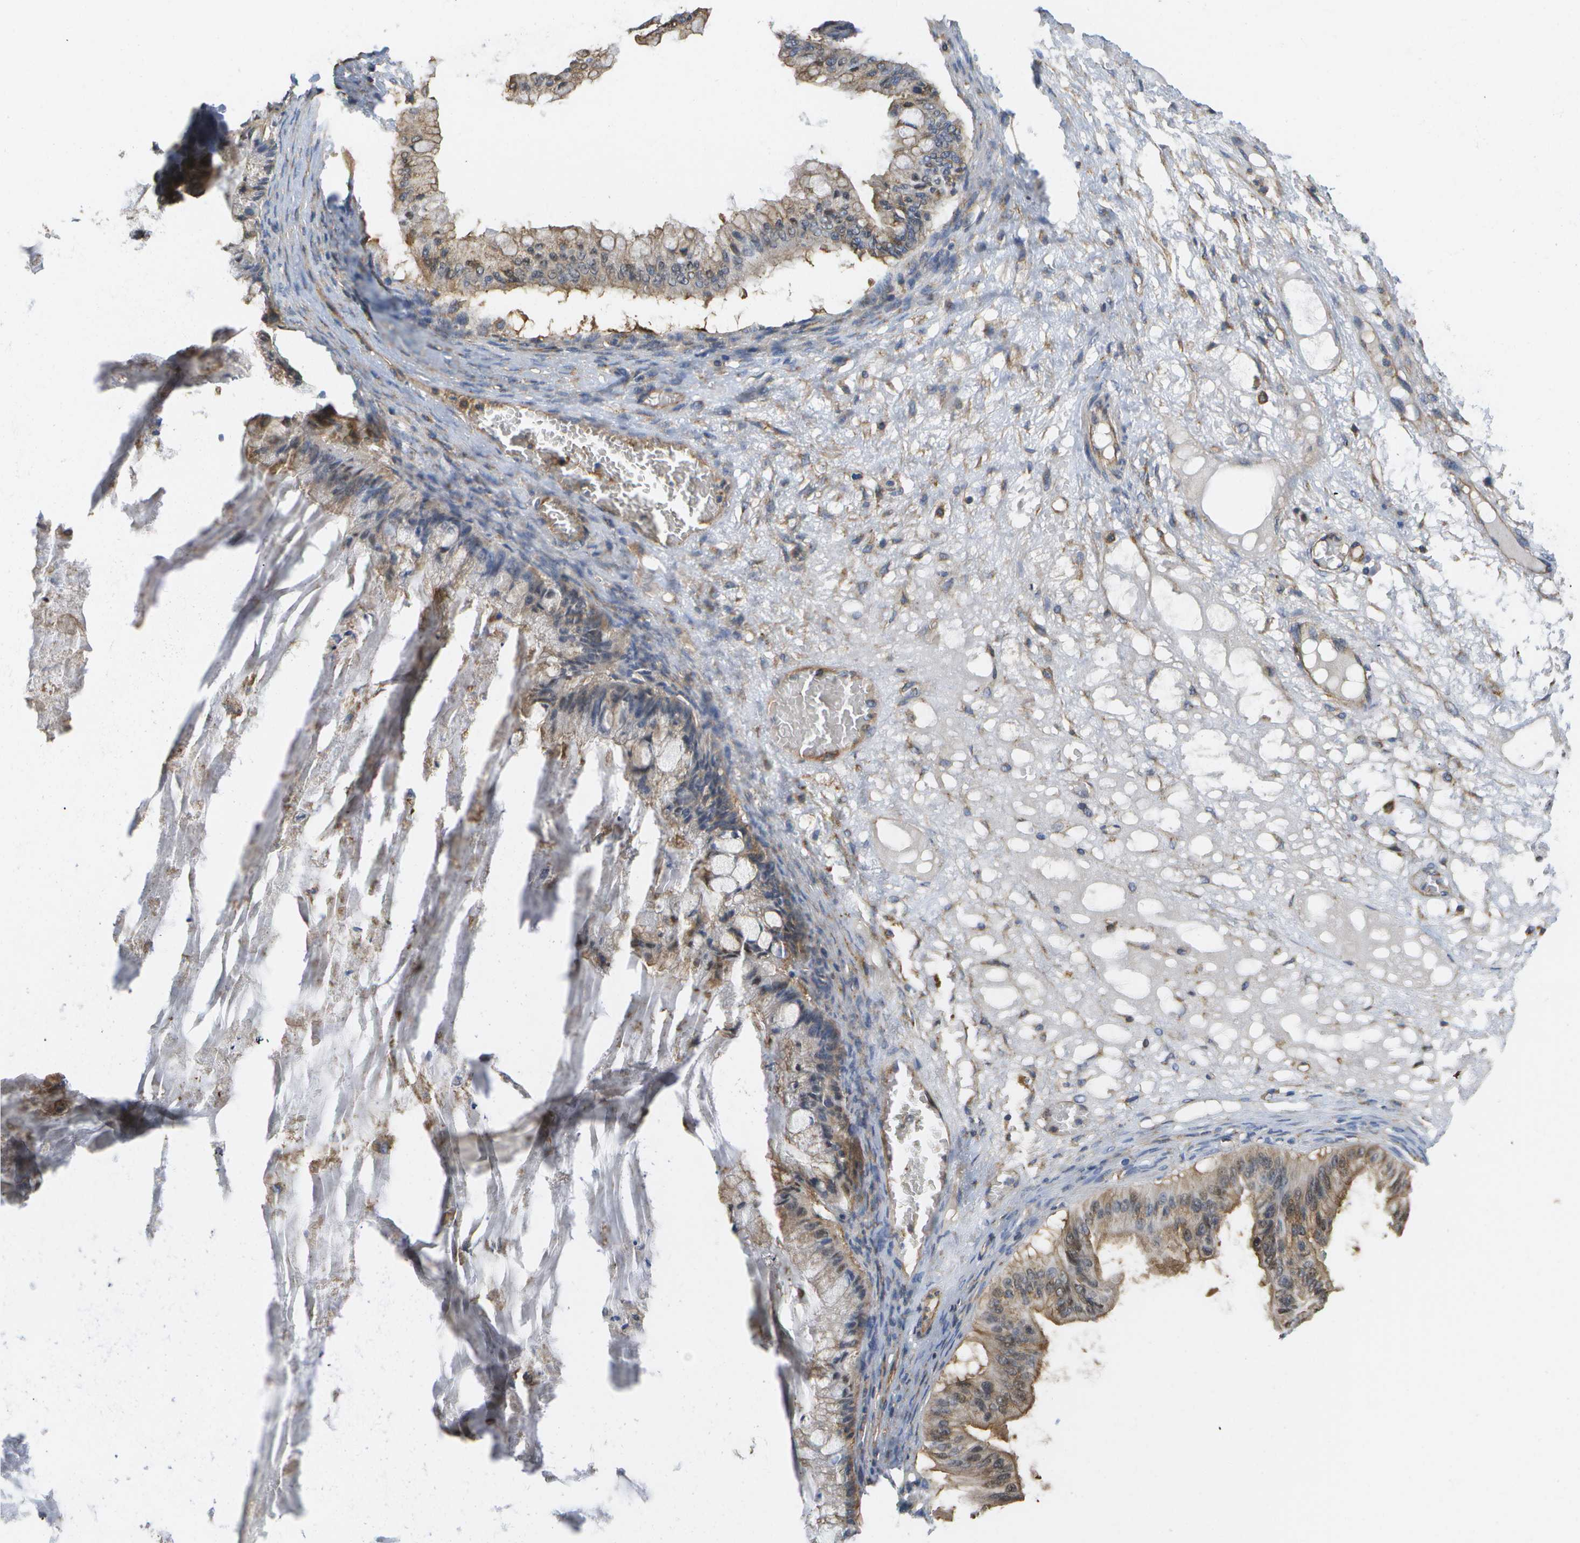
{"staining": {"intensity": "moderate", "quantity": ">75%", "location": "cytoplasmic/membranous"}, "tissue": "ovarian cancer", "cell_type": "Tumor cells", "image_type": "cancer", "snomed": [{"axis": "morphology", "description": "Cystadenocarcinoma, mucinous, NOS"}, {"axis": "topography", "description": "Ovary"}], "caption": "The histopathology image shows immunohistochemical staining of ovarian cancer. There is moderate cytoplasmic/membranous staining is present in approximately >75% of tumor cells.", "gene": "BST2", "patient": {"sex": "female", "age": 57}}